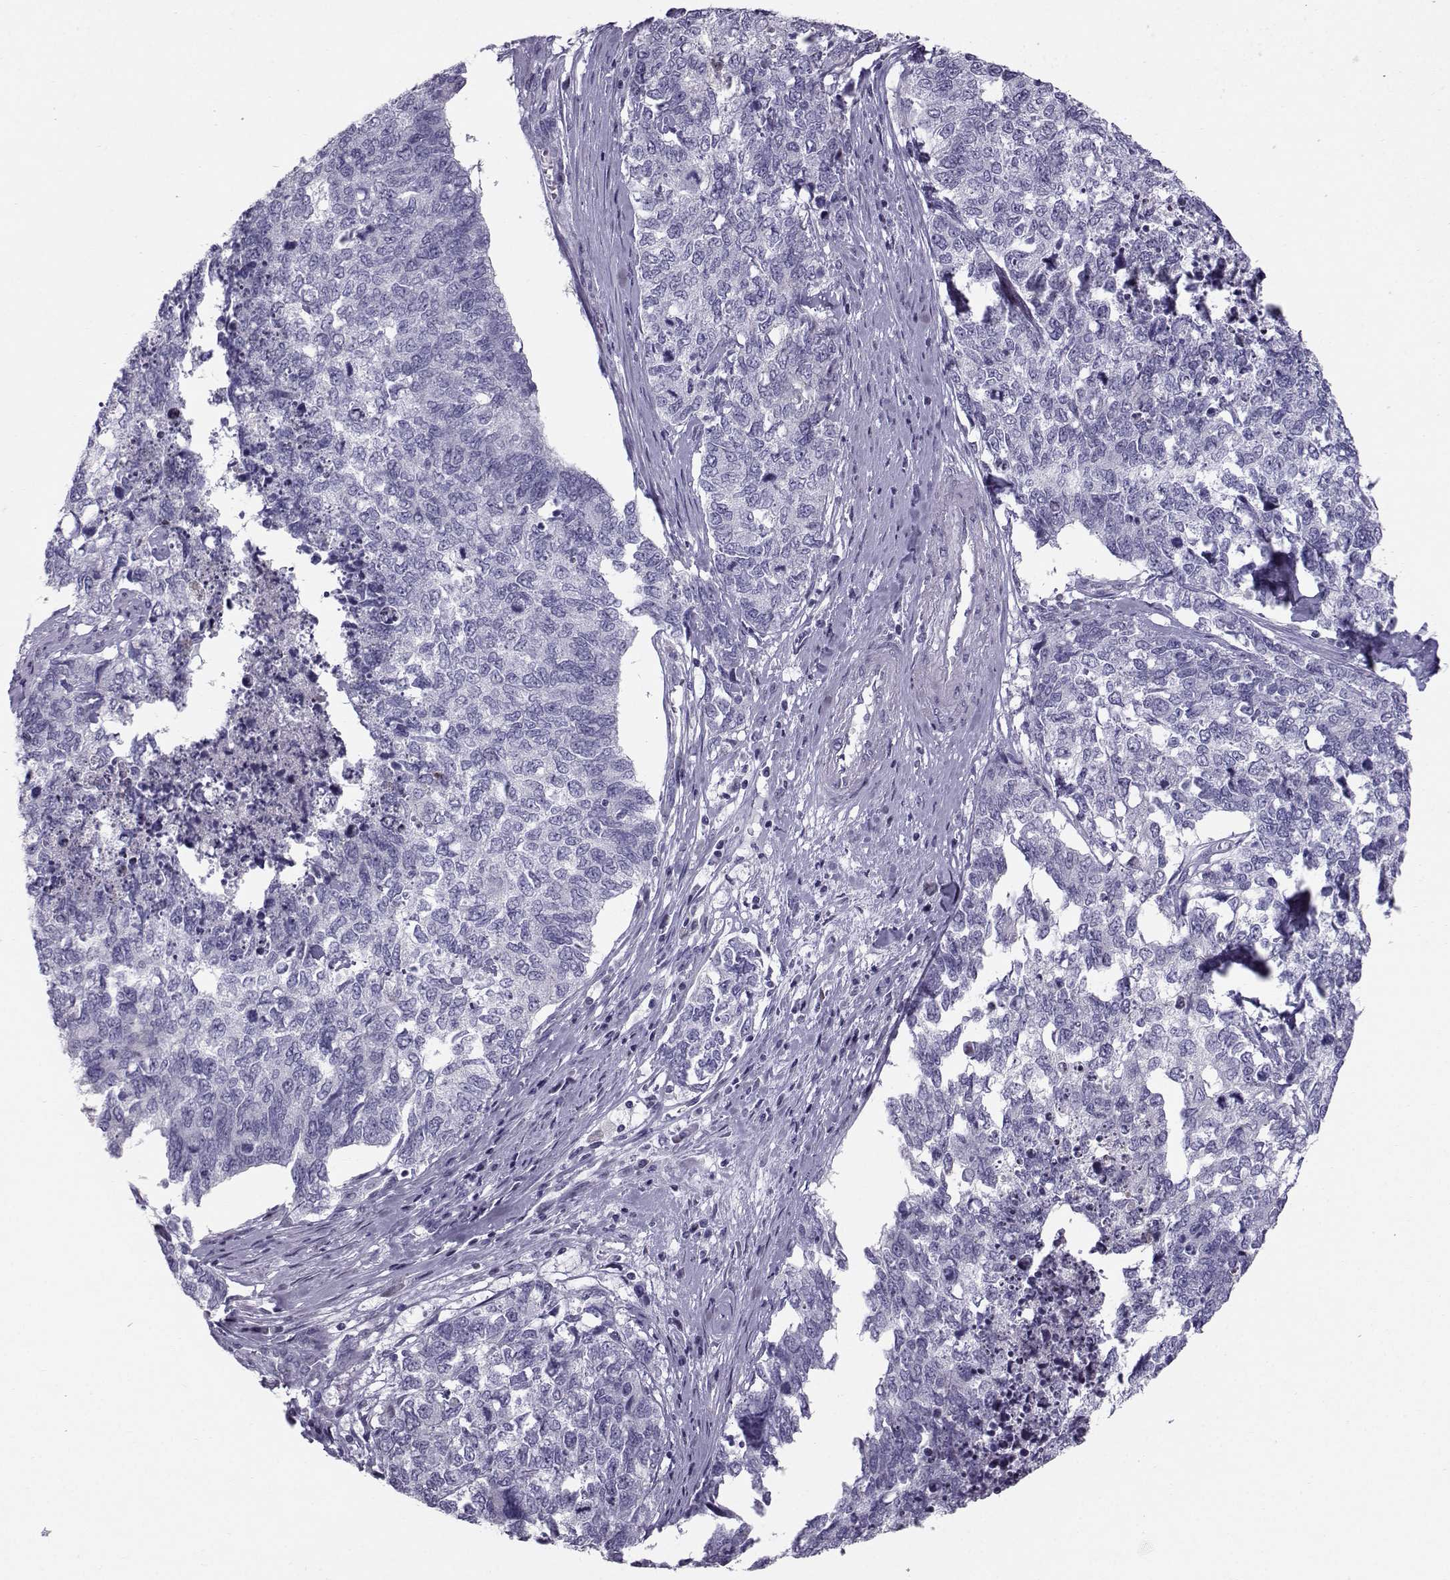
{"staining": {"intensity": "negative", "quantity": "none", "location": "none"}, "tissue": "cervical cancer", "cell_type": "Tumor cells", "image_type": "cancer", "snomed": [{"axis": "morphology", "description": "Squamous cell carcinoma, NOS"}, {"axis": "topography", "description": "Cervix"}], "caption": "Immunohistochemistry (IHC) micrograph of neoplastic tissue: human squamous cell carcinoma (cervical) stained with DAB reveals no significant protein expression in tumor cells.", "gene": "DMRT3", "patient": {"sex": "female", "age": 63}}